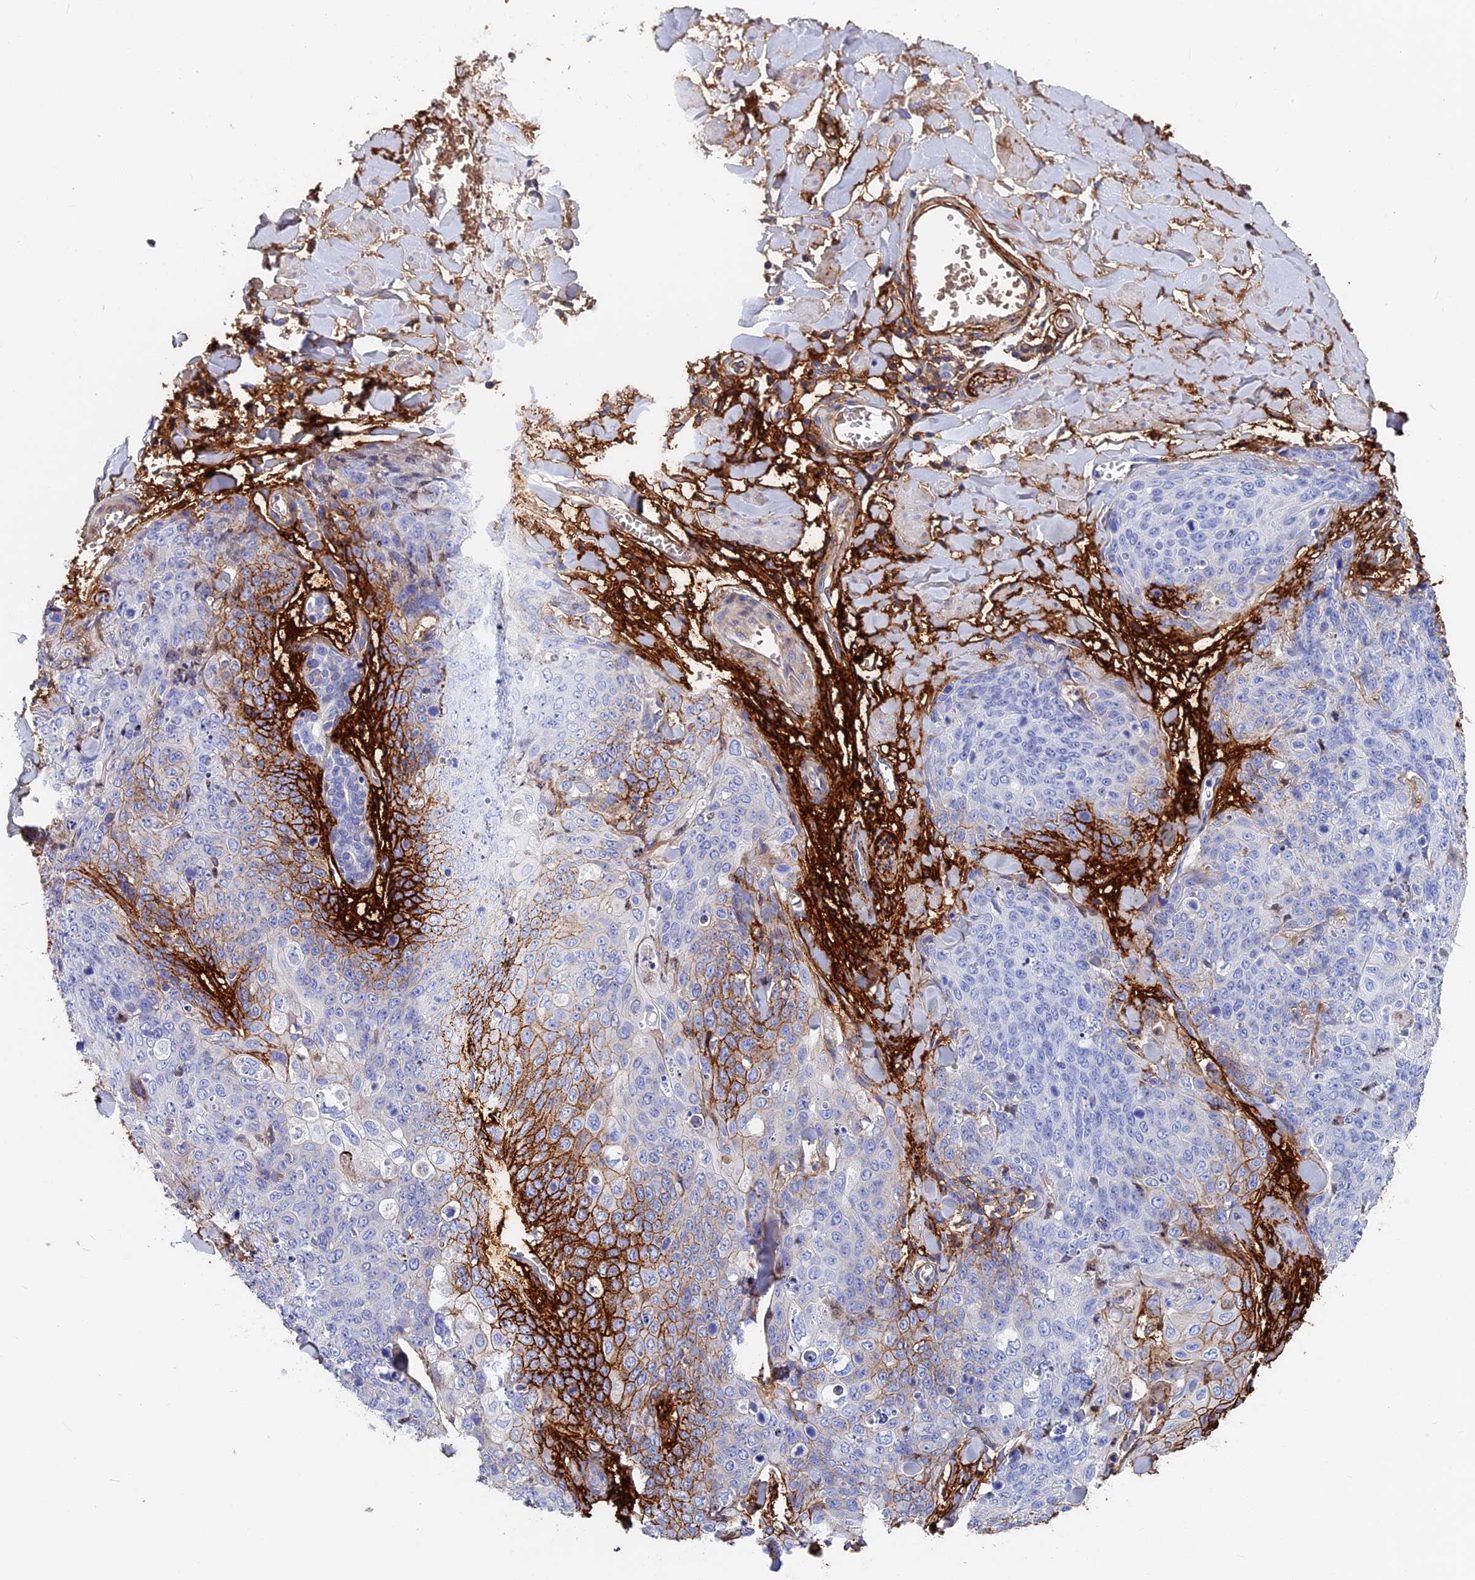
{"staining": {"intensity": "strong", "quantity": "<25%", "location": "cytoplasmic/membranous"}, "tissue": "skin cancer", "cell_type": "Tumor cells", "image_type": "cancer", "snomed": [{"axis": "morphology", "description": "Squamous cell carcinoma, NOS"}, {"axis": "topography", "description": "Skin"}, {"axis": "topography", "description": "Vulva"}], "caption": "DAB (3,3'-diaminobenzidine) immunohistochemical staining of skin squamous cell carcinoma exhibits strong cytoplasmic/membranous protein expression in about <25% of tumor cells. (DAB (3,3'-diaminobenzidine) = brown stain, brightfield microscopy at high magnification).", "gene": "ITIH1", "patient": {"sex": "female", "age": 85}}